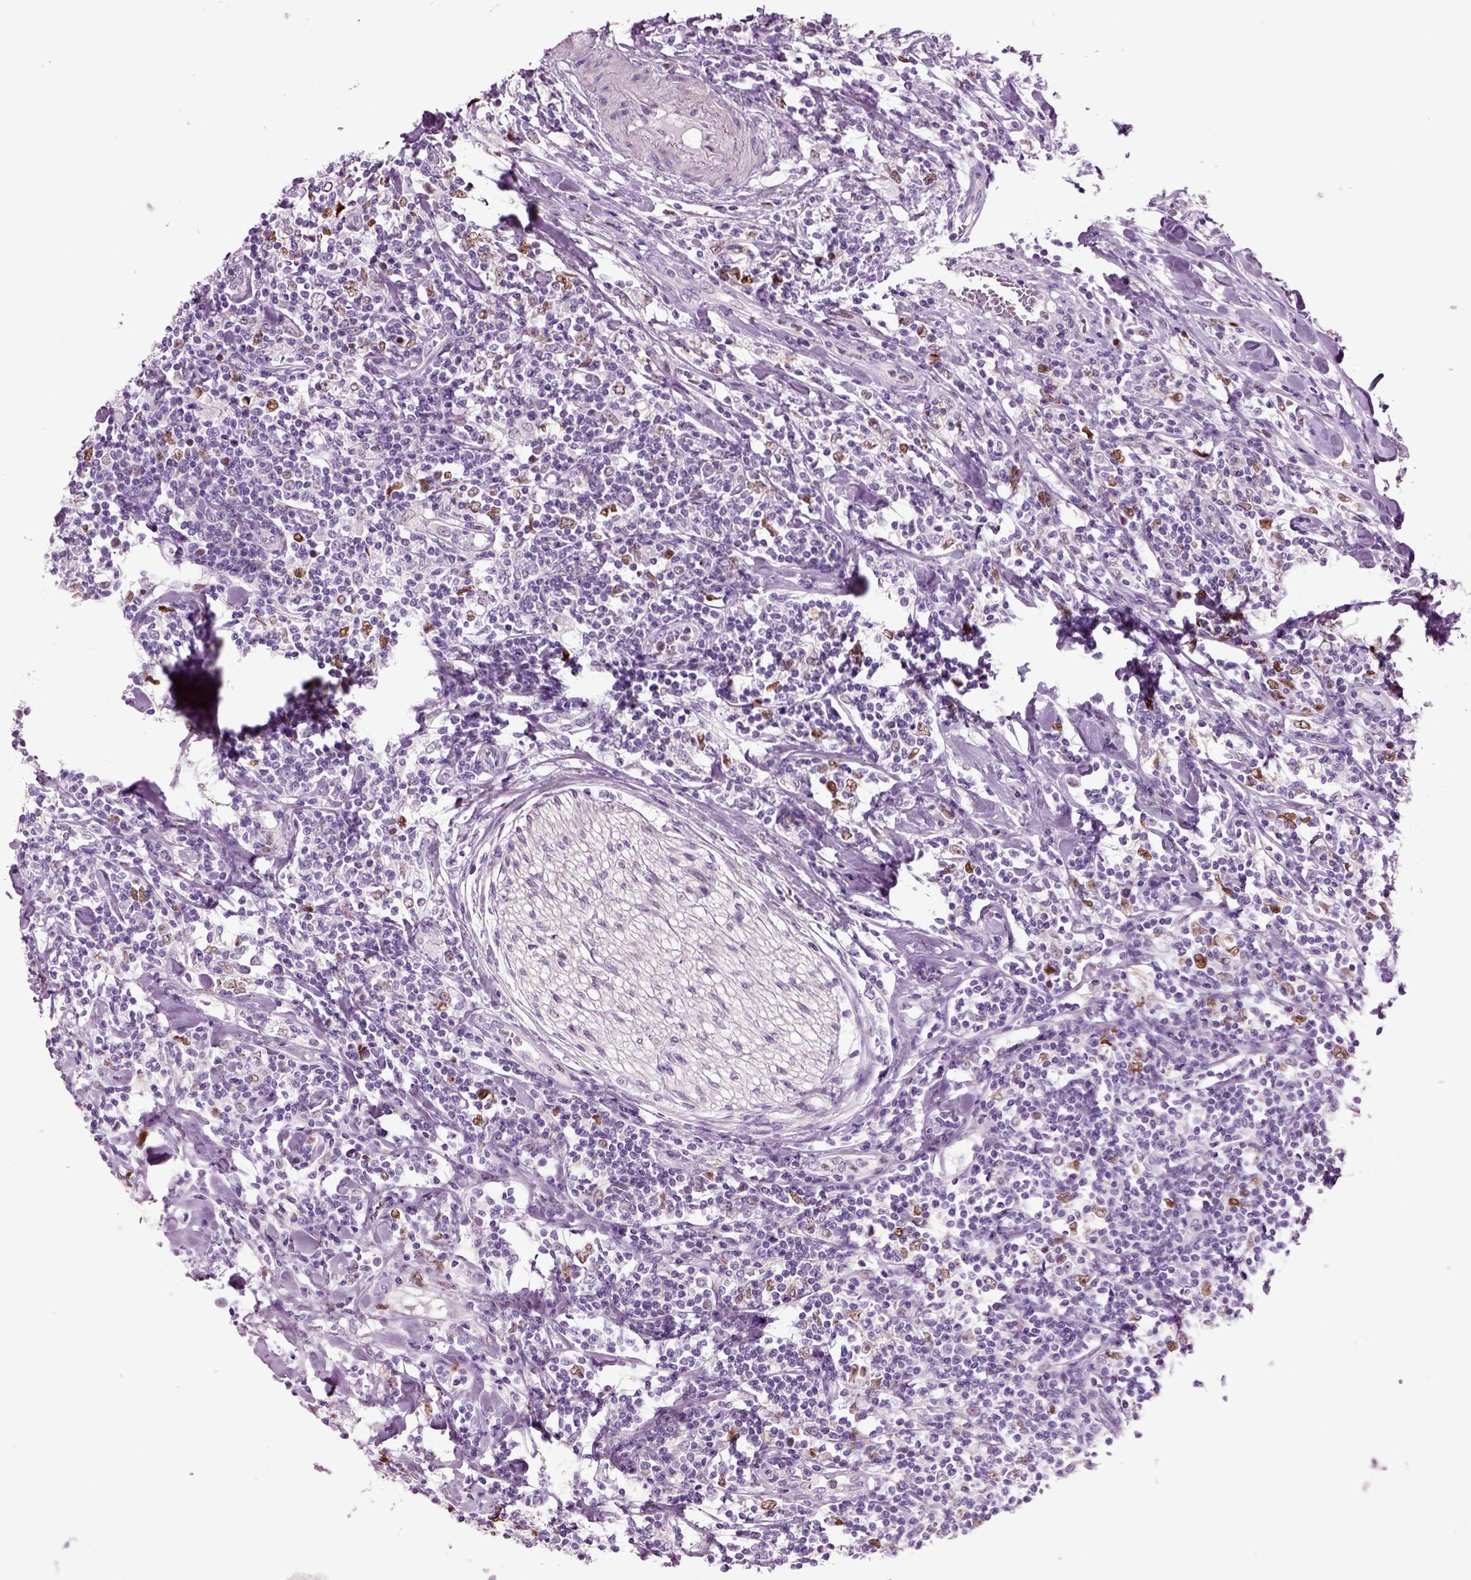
{"staining": {"intensity": "negative", "quantity": "none", "location": "none"}, "tissue": "lymphoma", "cell_type": "Tumor cells", "image_type": "cancer", "snomed": [{"axis": "morphology", "description": "Malignant lymphoma, non-Hodgkin's type, High grade"}, {"axis": "topography", "description": "Lymph node"}], "caption": "Immunohistochemical staining of human lymphoma reveals no significant positivity in tumor cells.", "gene": "ARID3A", "patient": {"sex": "female", "age": 84}}